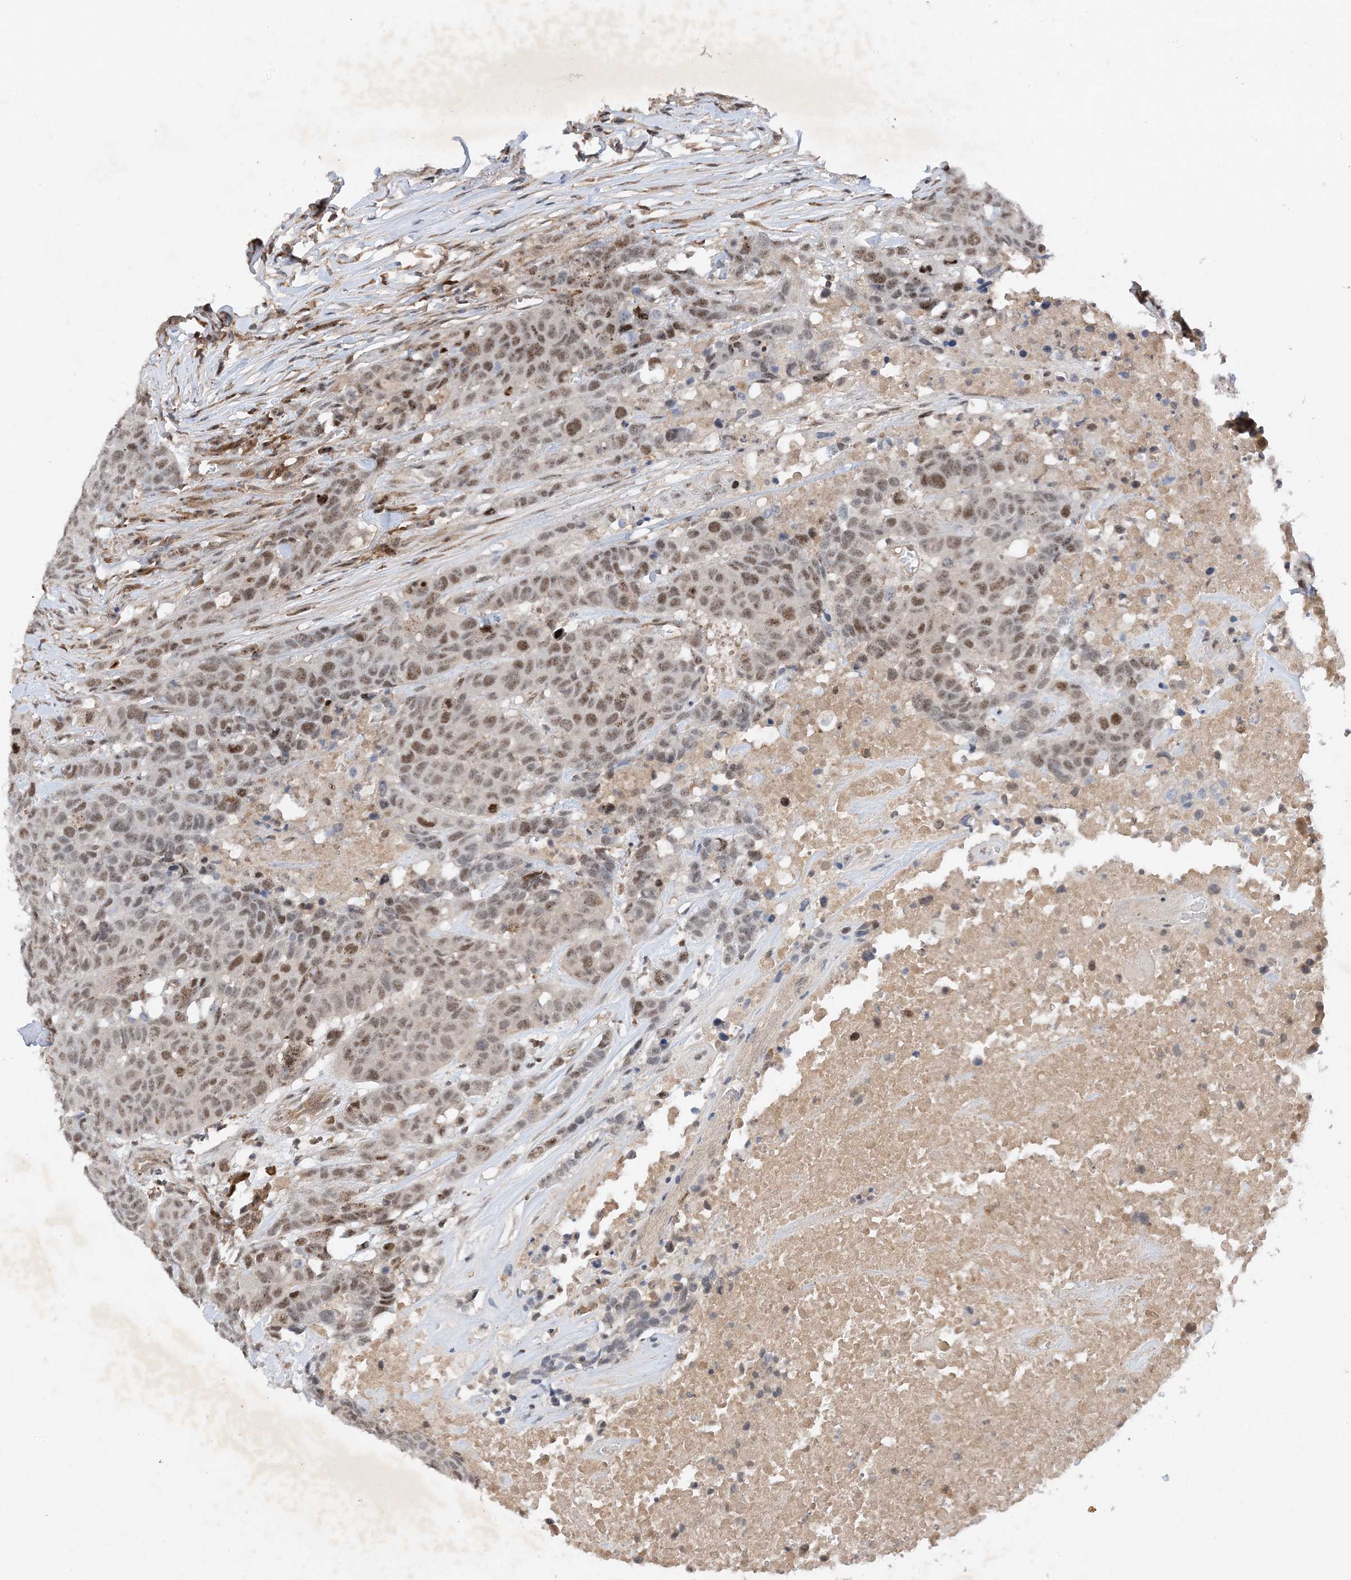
{"staining": {"intensity": "moderate", "quantity": ">75%", "location": "nuclear"}, "tissue": "head and neck cancer", "cell_type": "Tumor cells", "image_type": "cancer", "snomed": [{"axis": "morphology", "description": "Squamous cell carcinoma, NOS"}, {"axis": "topography", "description": "Head-Neck"}], "caption": "This image reveals immunohistochemistry staining of human head and neck cancer (squamous cell carcinoma), with medium moderate nuclear staining in approximately >75% of tumor cells.", "gene": "MAST3", "patient": {"sex": "male", "age": 66}}